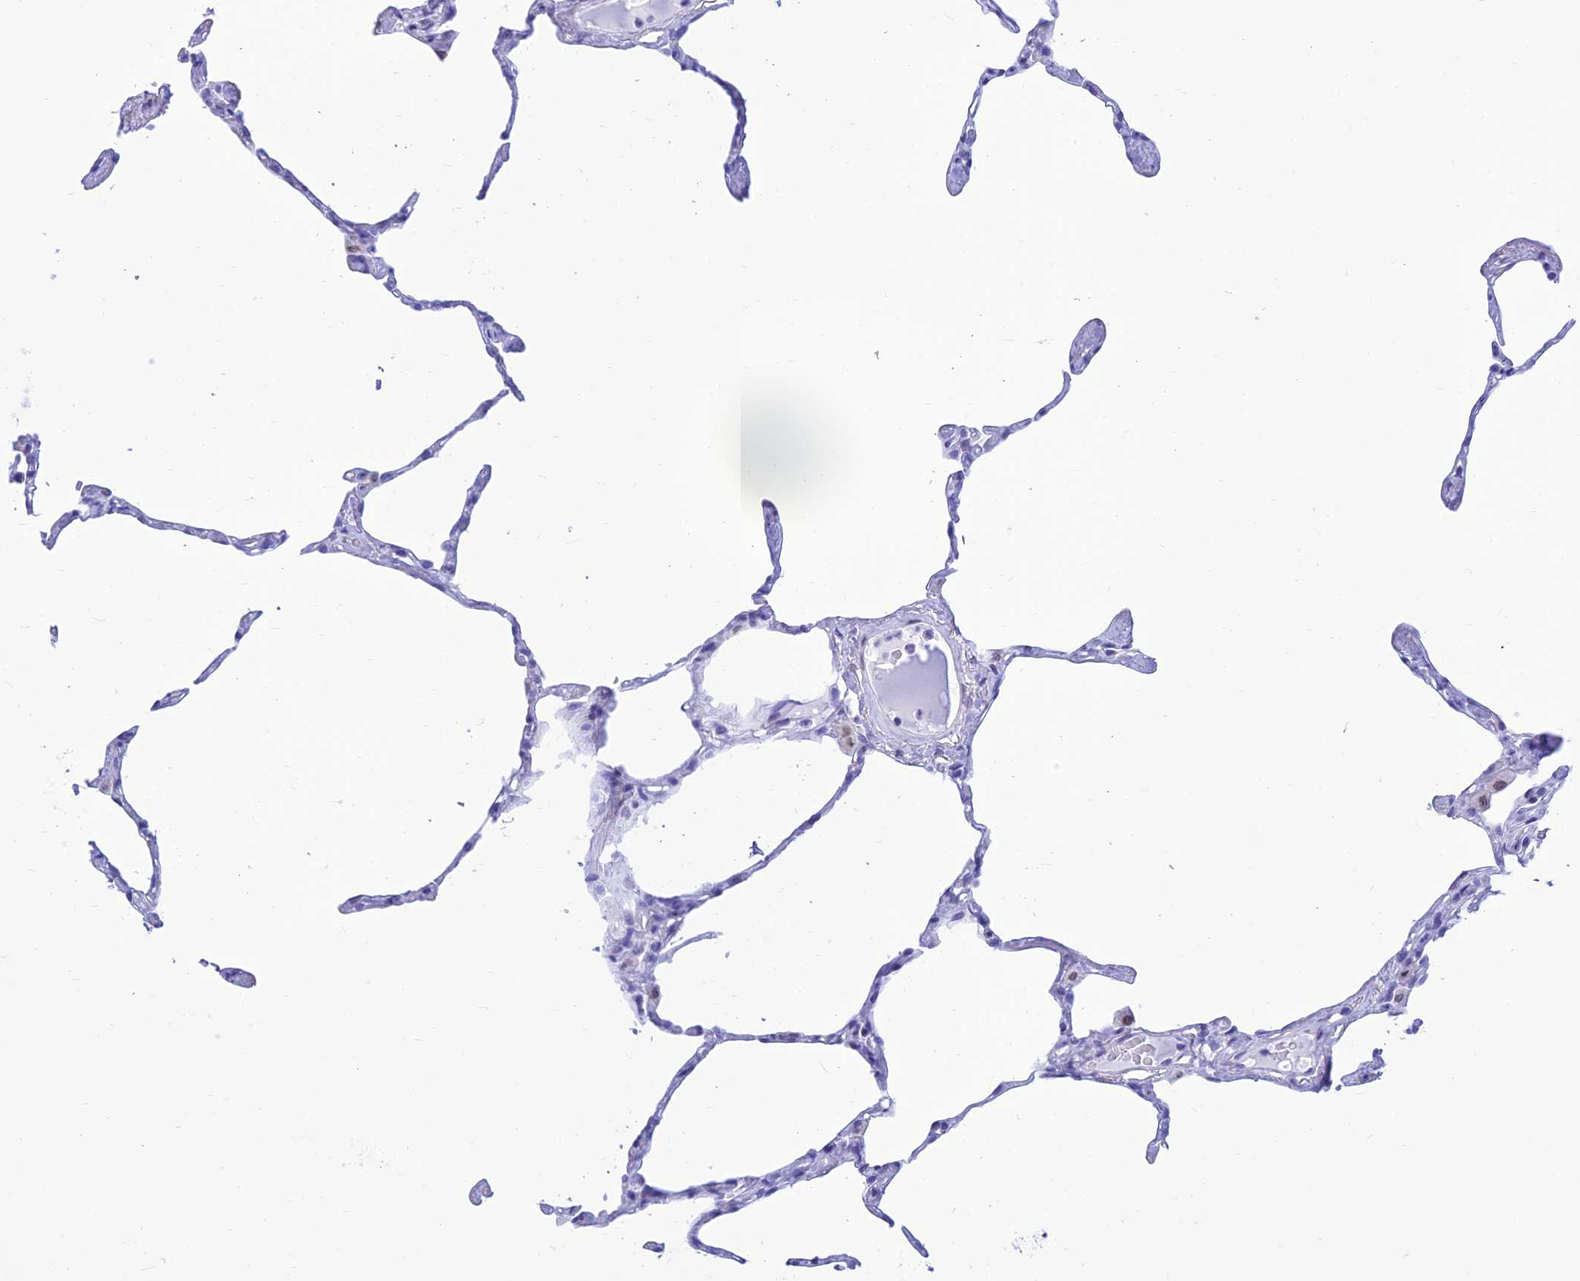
{"staining": {"intensity": "negative", "quantity": "none", "location": "none"}, "tissue": "lung", "cell_type": "Alveolar cells", "image_type": "normal", "snomed": [{"axis": "morphology", "description": "Normal tissue, NOS"}, {"axis": "topography", "description": "Lung"}], "caption": "IHC of benign human lung displays no expression in alveolar cells.", "gene": "PRNP", "patient": {"sex": "male", "age": 65}}